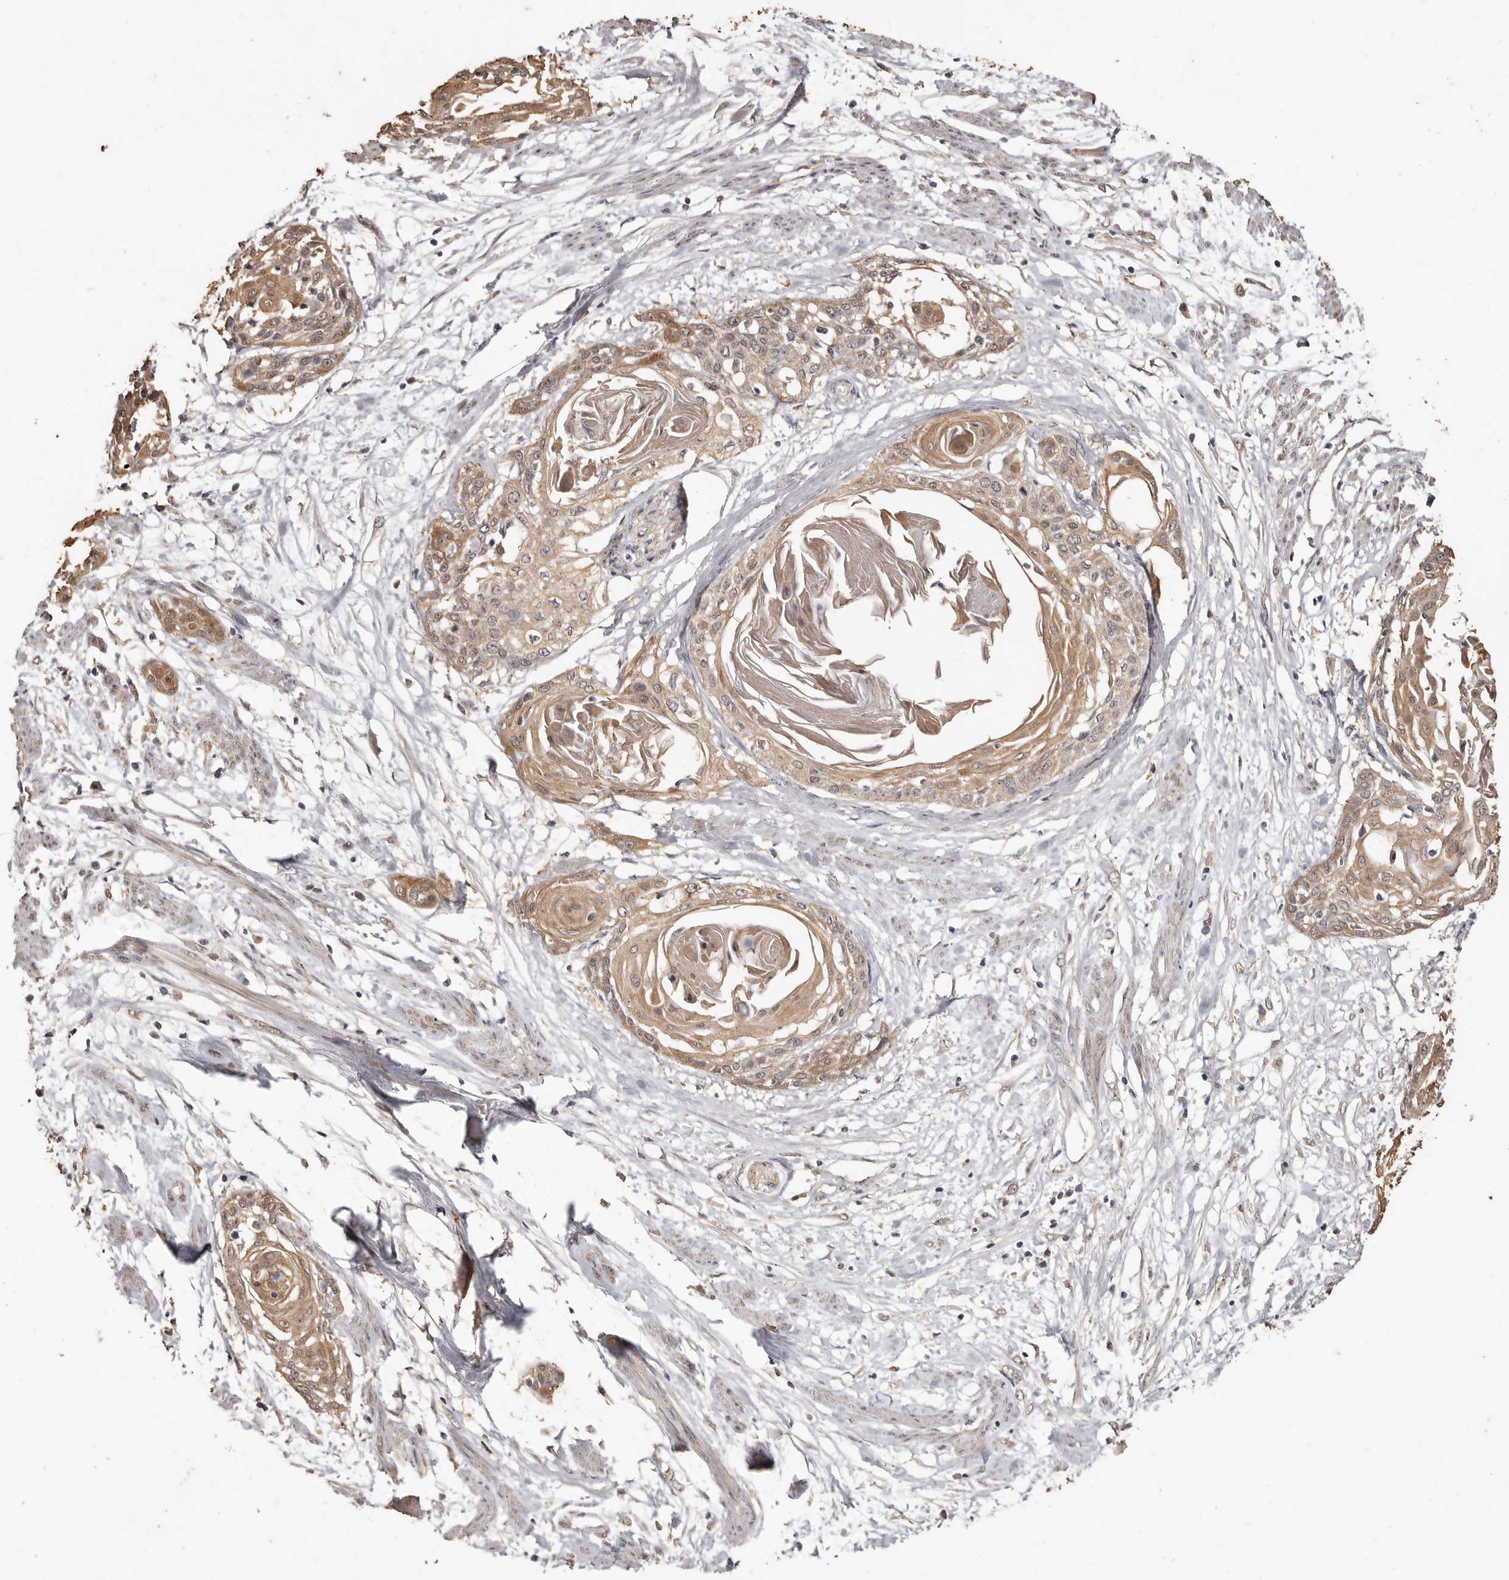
{"staining": {"intensity": "weak", "quantity": ">75%", "location": "cytoplasmic/membranous"}, "tissue": "cervical cancer", "cell_type": "Tumor cells", "image_type": "cancer", "snomed": [{"axis": "morphology", "description": "Squamous cell carcinoma, NOS"}, {"axis": "topography", "description": "Cervix"}], "caption": "Immunohistochemical staining of cervical squamous cell carcinoma shows weak cytoplasmic/membranous protein positivity in about >75% of tumor cells.", "gene": "INAVA", "patient": {"sex": "female", "age": 57}}